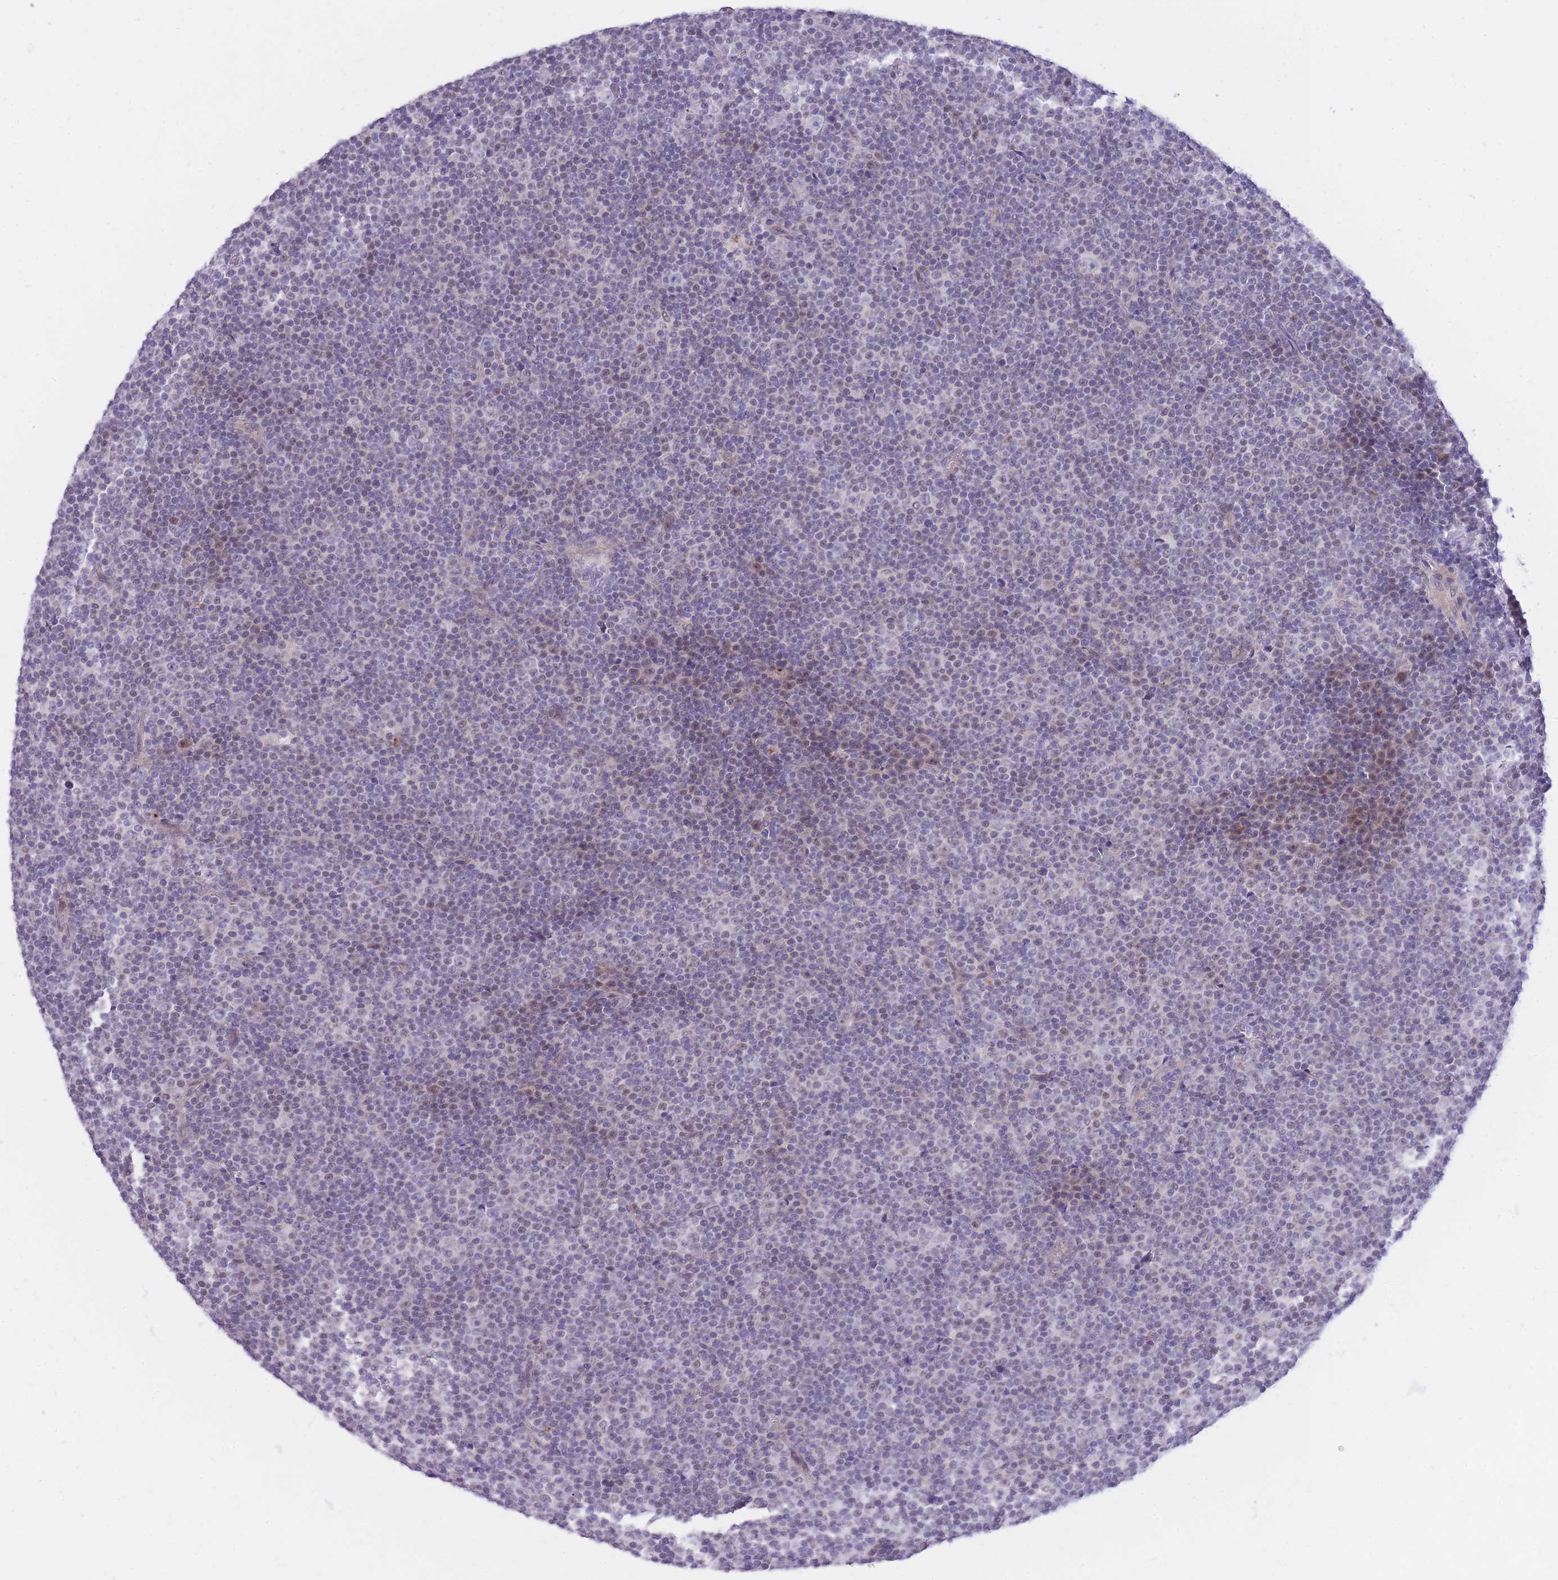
{"staining": {"intensity": "weak", "quantity": "25%-75%", "location": "nuclear"}, "tissue": "lymphoma", "cell_type": "Tumor cells", "image_type": "cancer", "snomed": [{"axis": "morphology", "description": "Malignant lymphoma, non-Hodgkin's type, Low grade"}, {"axis": "topography", "description": "Lymph node"}], "caption": "Immunohistochemical staining of human low-grade malignant lymphoma, non-Hodgkin's type shows low levels of weak nuclear protein staining in about 25%-75% of tumor cells. The staining is performed using DAB brown chromogen to label protein expression. The nuclei are counter-stained blue using hematoxylin.", "gene": "PRR23B", "patient": {"sex": "female", "age": 67}}